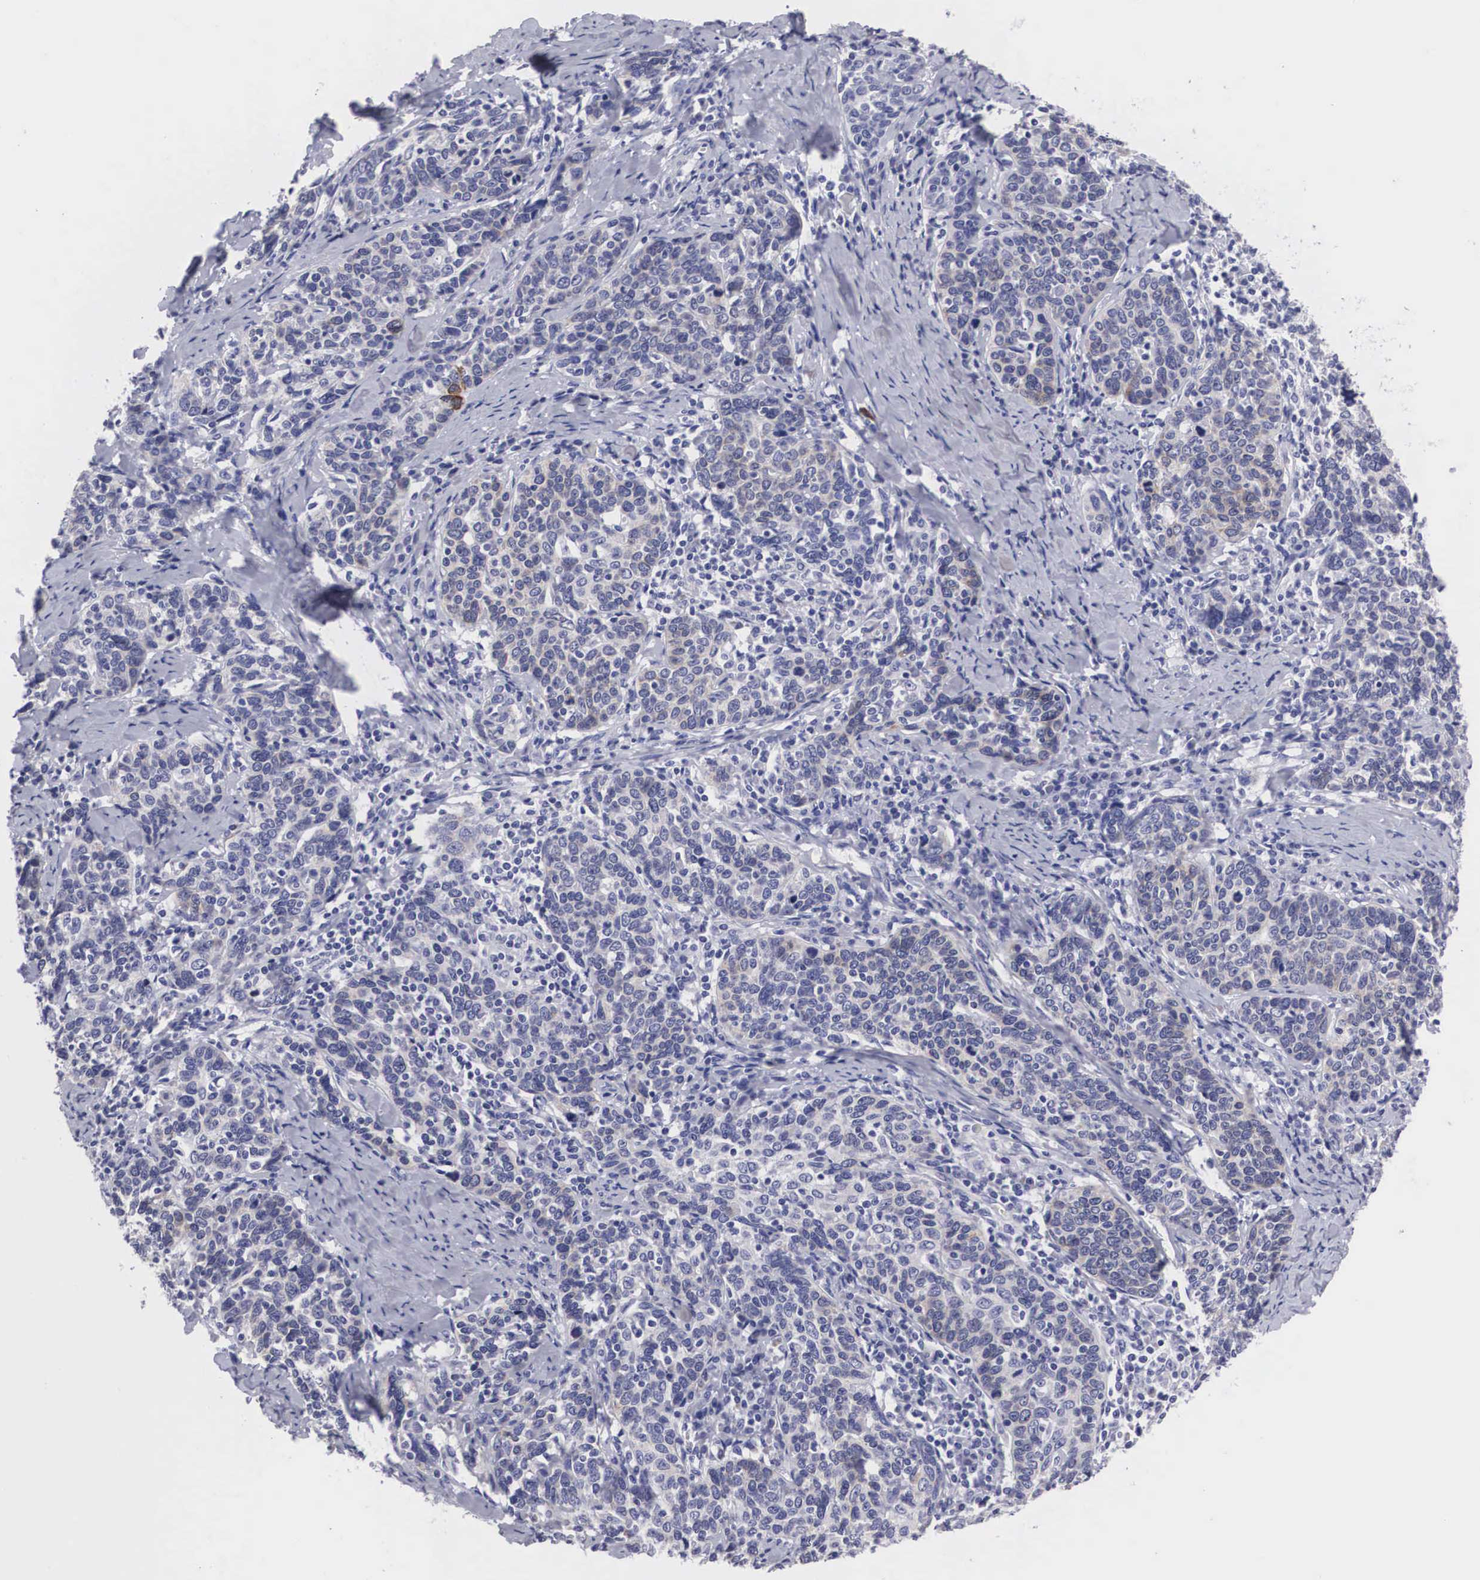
{"staining": {"intensity": "negative", "quantity": "none", "location": "none"}, "tissue": "cervical cancer", "cell_type": "Tumor cells", "image_type": "cancer", "snomed": [{"axis": "morphology", "description": "Squamous cell carcinoma, NOS"}, {"axis": "topography", "description": "Cervix"}], "caption": "Immunohistochemical staining of human squamous cell carcinoma (cervical) reveals no significant expression in tumor cells.", "gene": "ARMCX3", "patient": {"sex": "female", "age": 41}}